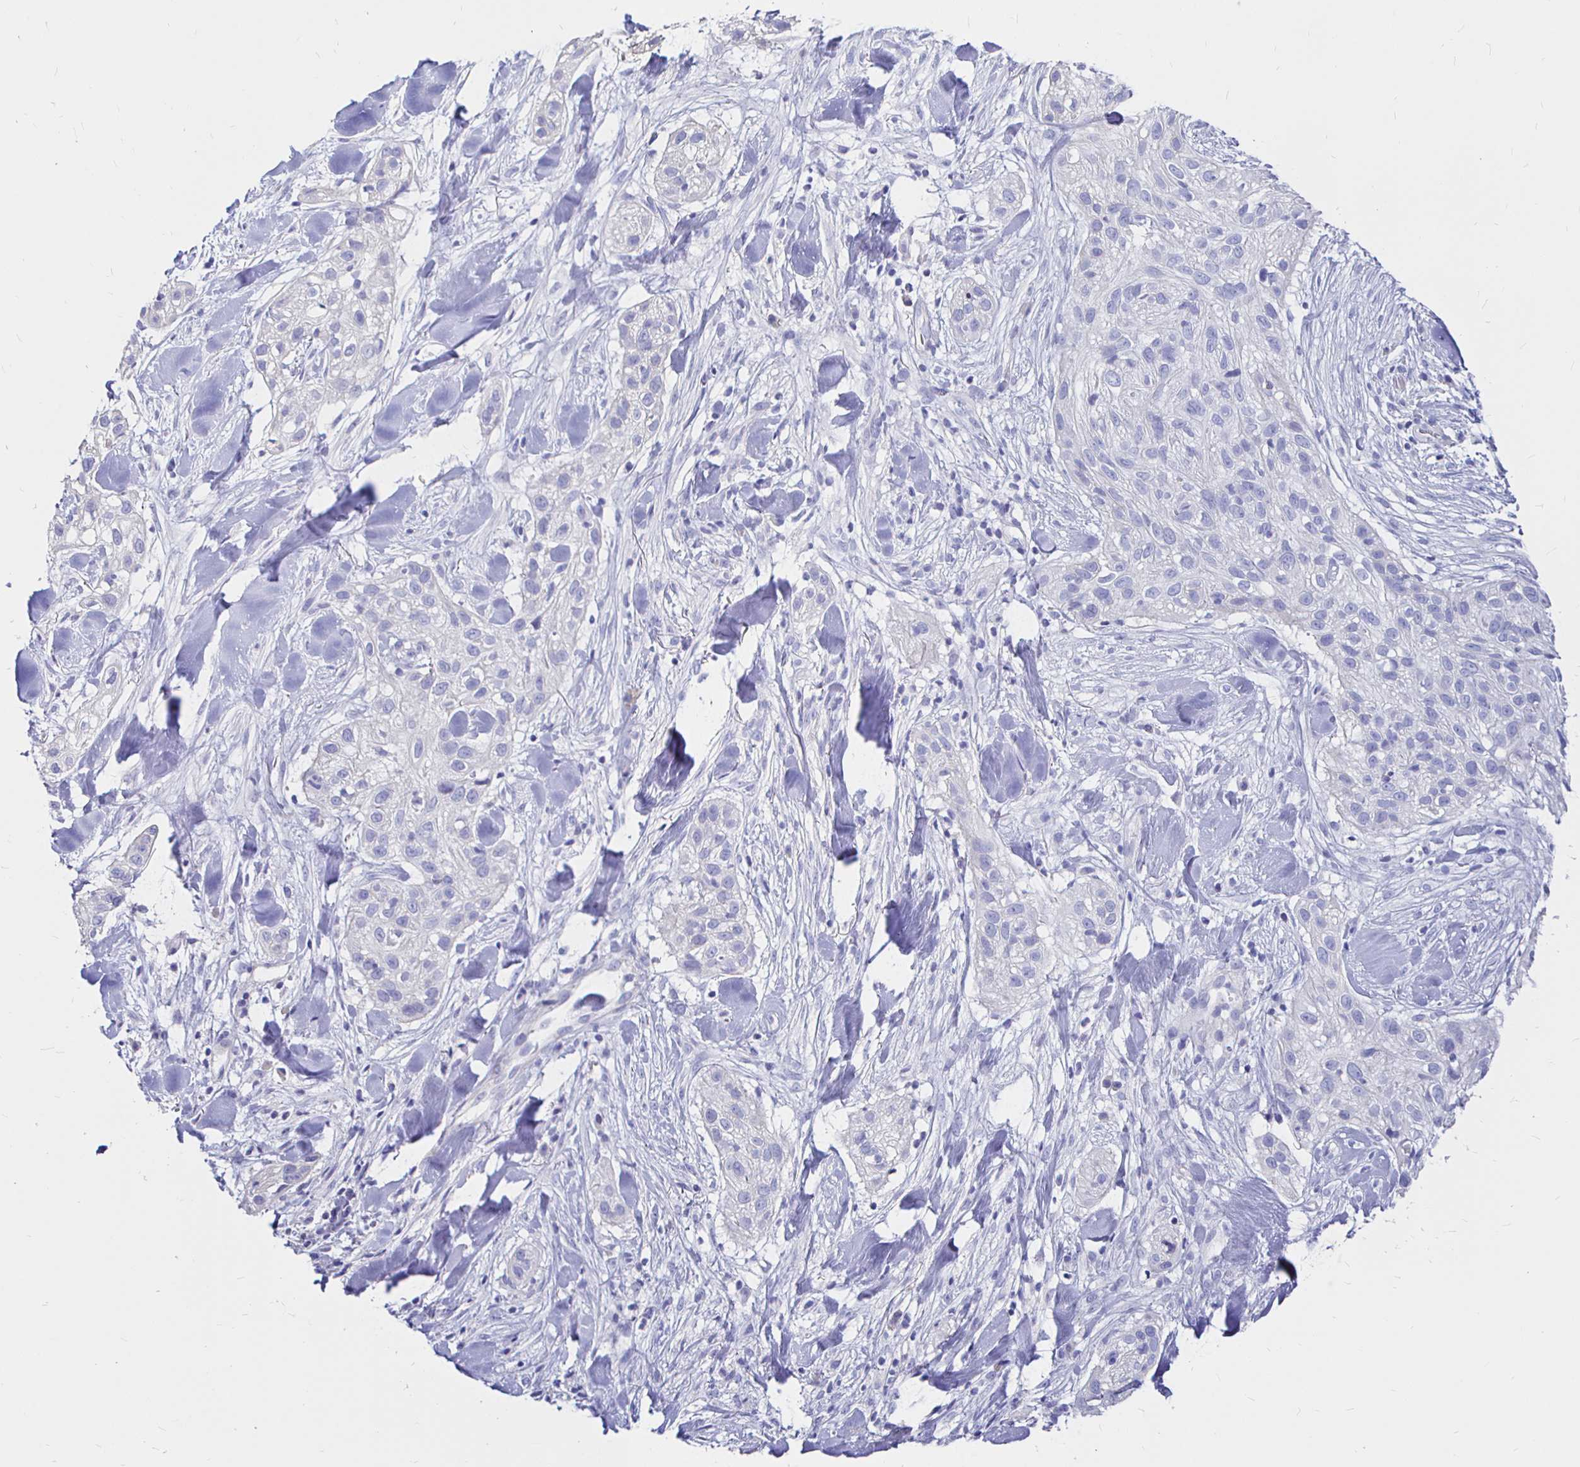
{"staining": {"intensity": "negative", "quantity": "none", "location": "none"}, "tissue": "skin cancer", "cell_type": "Tumor cells", "image_type": "cancer", "snomed": [{"axis": "morphology", "description": "Squamous cell carcinoma, NOS"}, {"axis": "topography", "description": "Skin"}], "caption": "Tumor cells show no significant protein expression in squamous cell carcinoma (skin). Nuclei are stained in blue.", "gene": "NECAB1", "patient": {"sex": "male", "age": 82}}